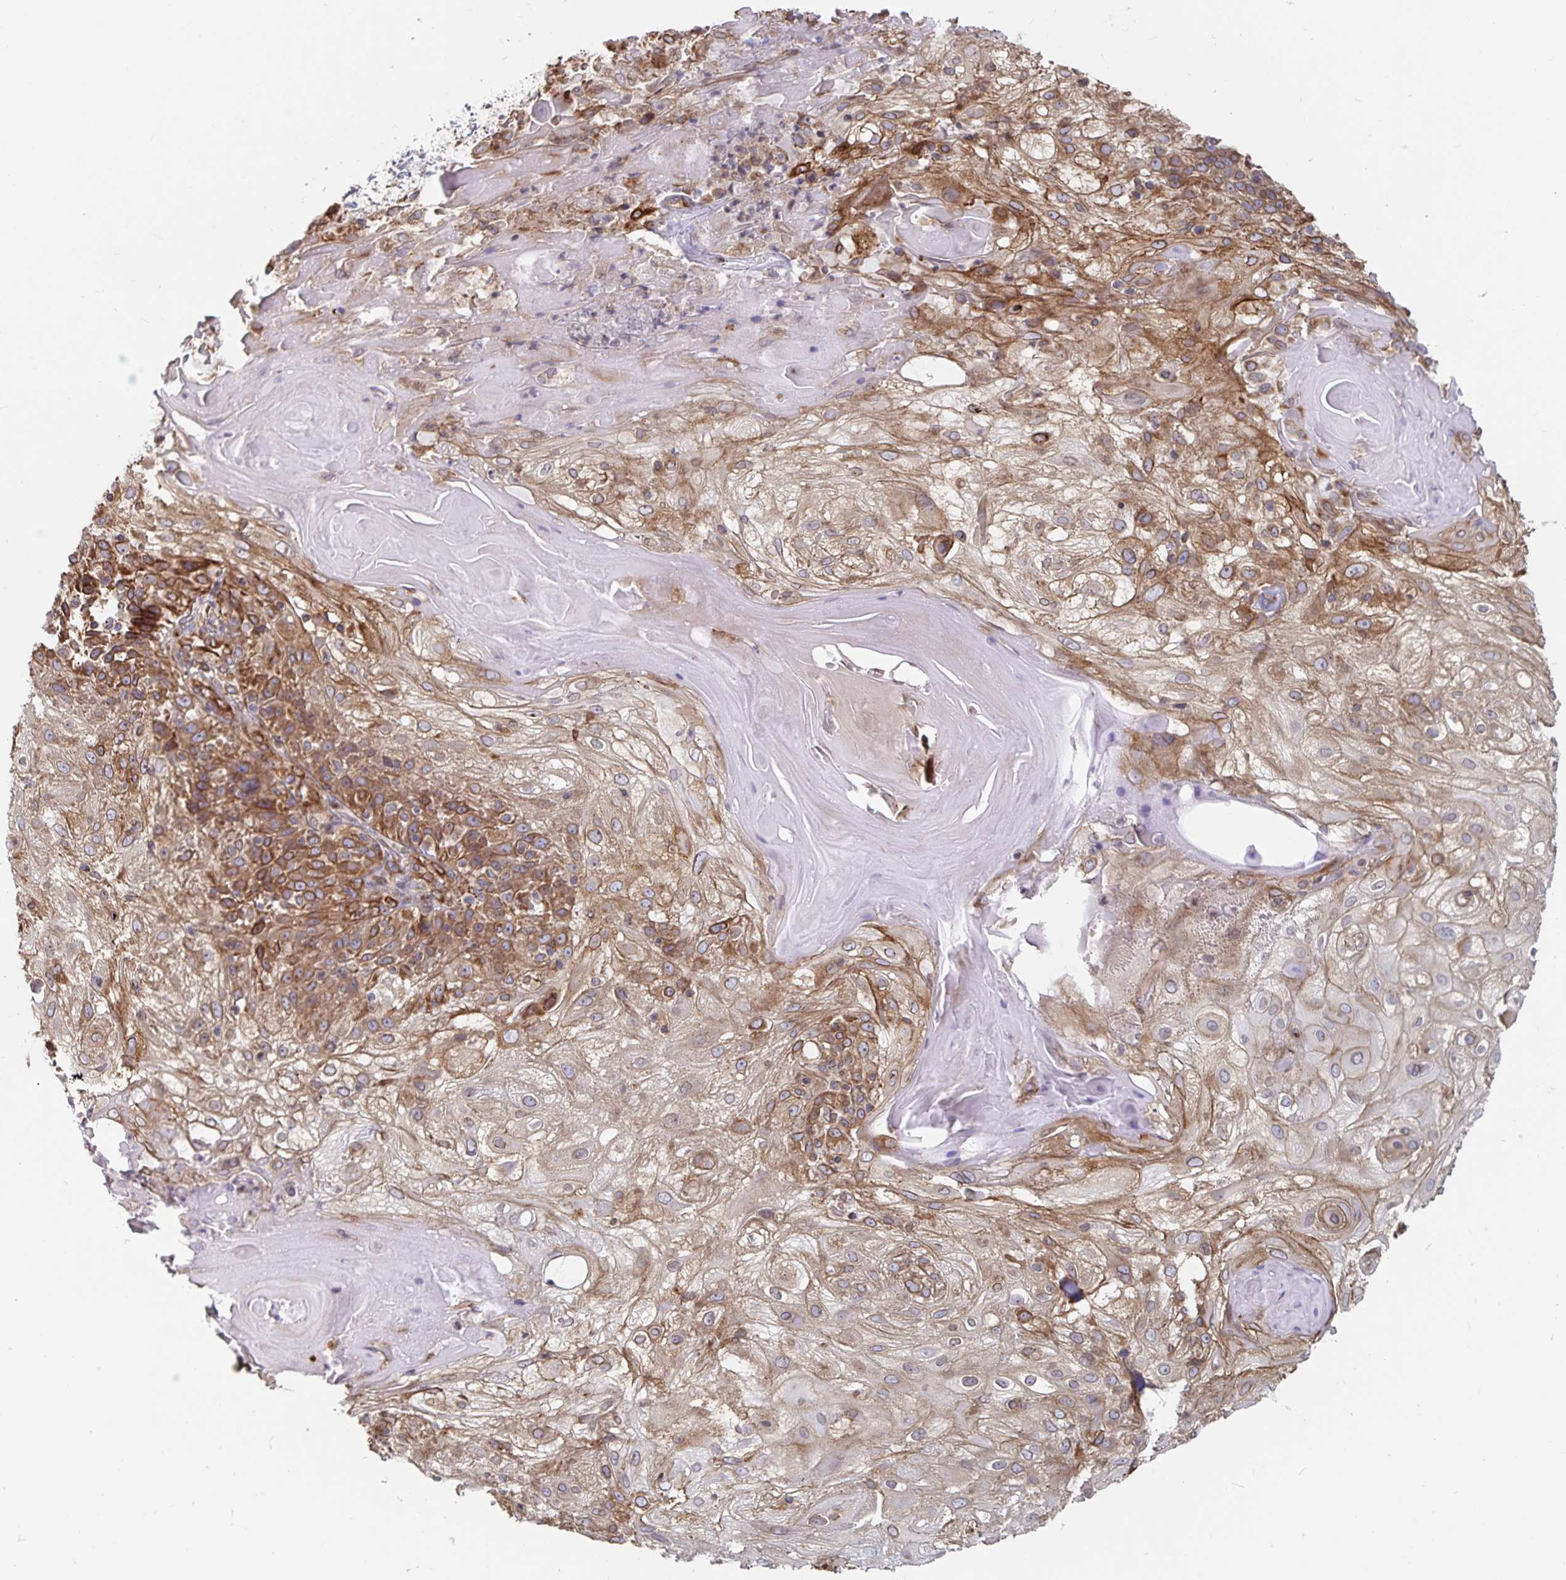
{"staining": {"intensity": "moderate", "quantity": ">75%", "location": "cytoplasmic/membranous"}, "tissue": "skin cancer", "cell_type": "Tumor cells", "image_type": "cancer", "snomed": [{"axis": "morphology", "description": "Normal tissue, NOS"}, {"axis": "morphology", "description": "Squamous cell carcinoma, NOS"}, {"axis": "topography", "description": "Skin"}], "caption": "Immunohistochemistry (IHC) (DAB (3,3'-diaminobenzidine)) staining of skin squamous cell carcinoma demonstrates moderate cytoplasmic/membranous protein expression in approximately >75% of tumor cells.", "gene": "BCAP29", "patient": {"sex": "female", "age": 83}}